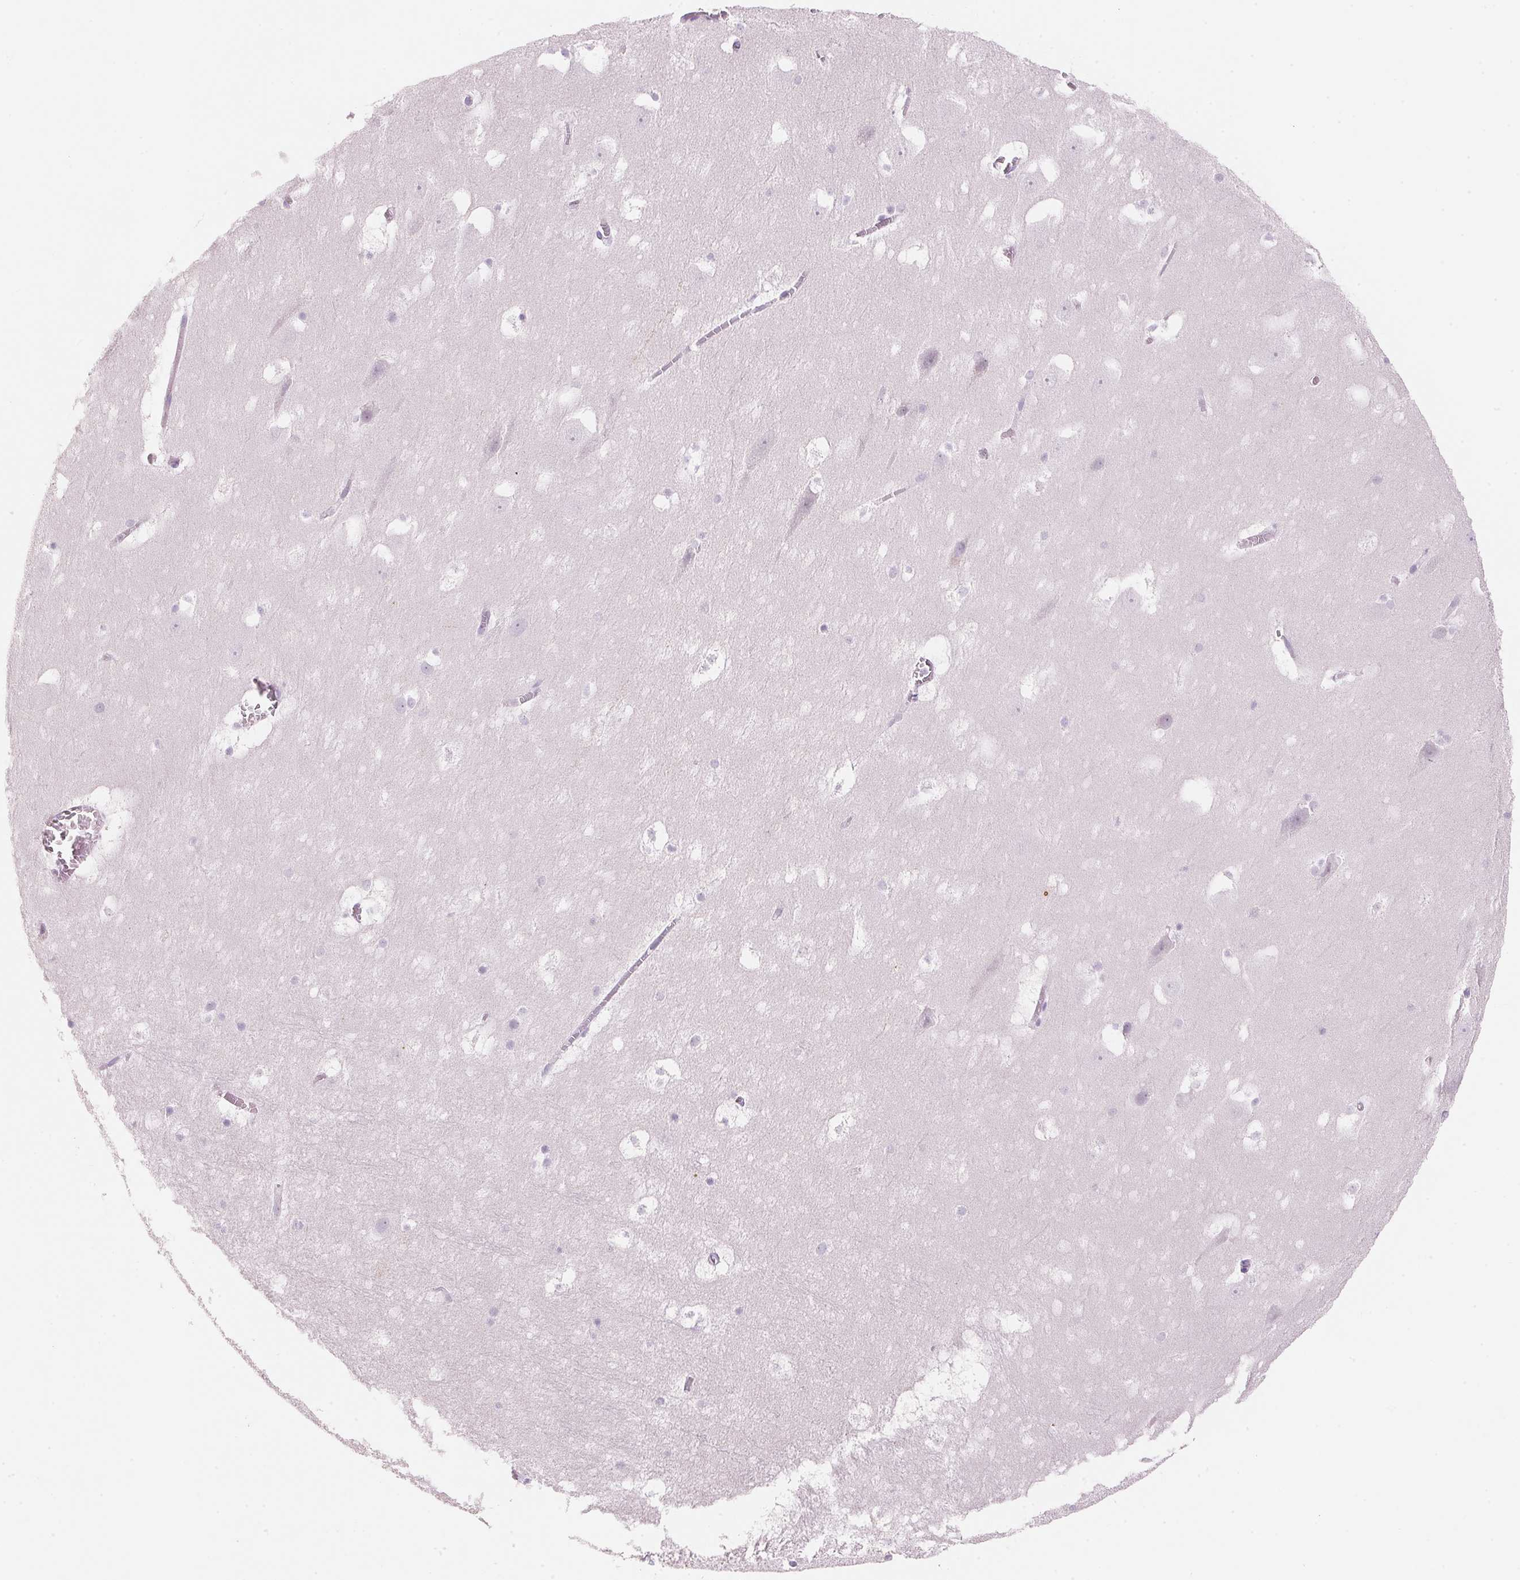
{"staining": {"intensity": "negative", "quantity": "none", "location": "none"}, "tissue": "hippocampus", "cell_type": "Glial cells", "image_type": "normal", "snomed": [{"axis": "morphology", "description": "Normal tissue, NOS"}, {"axis": "topography", "description": "Hippocampus"}], "caption": "Immunohistochemistry histopathology image of benign human hippocampus stained for a protein (brown), which reveals no positivity in glial cells. Nuclei are stained in blue.", "gene": "CYP11B1", "patient": {"sex": "male", "age": 45}}